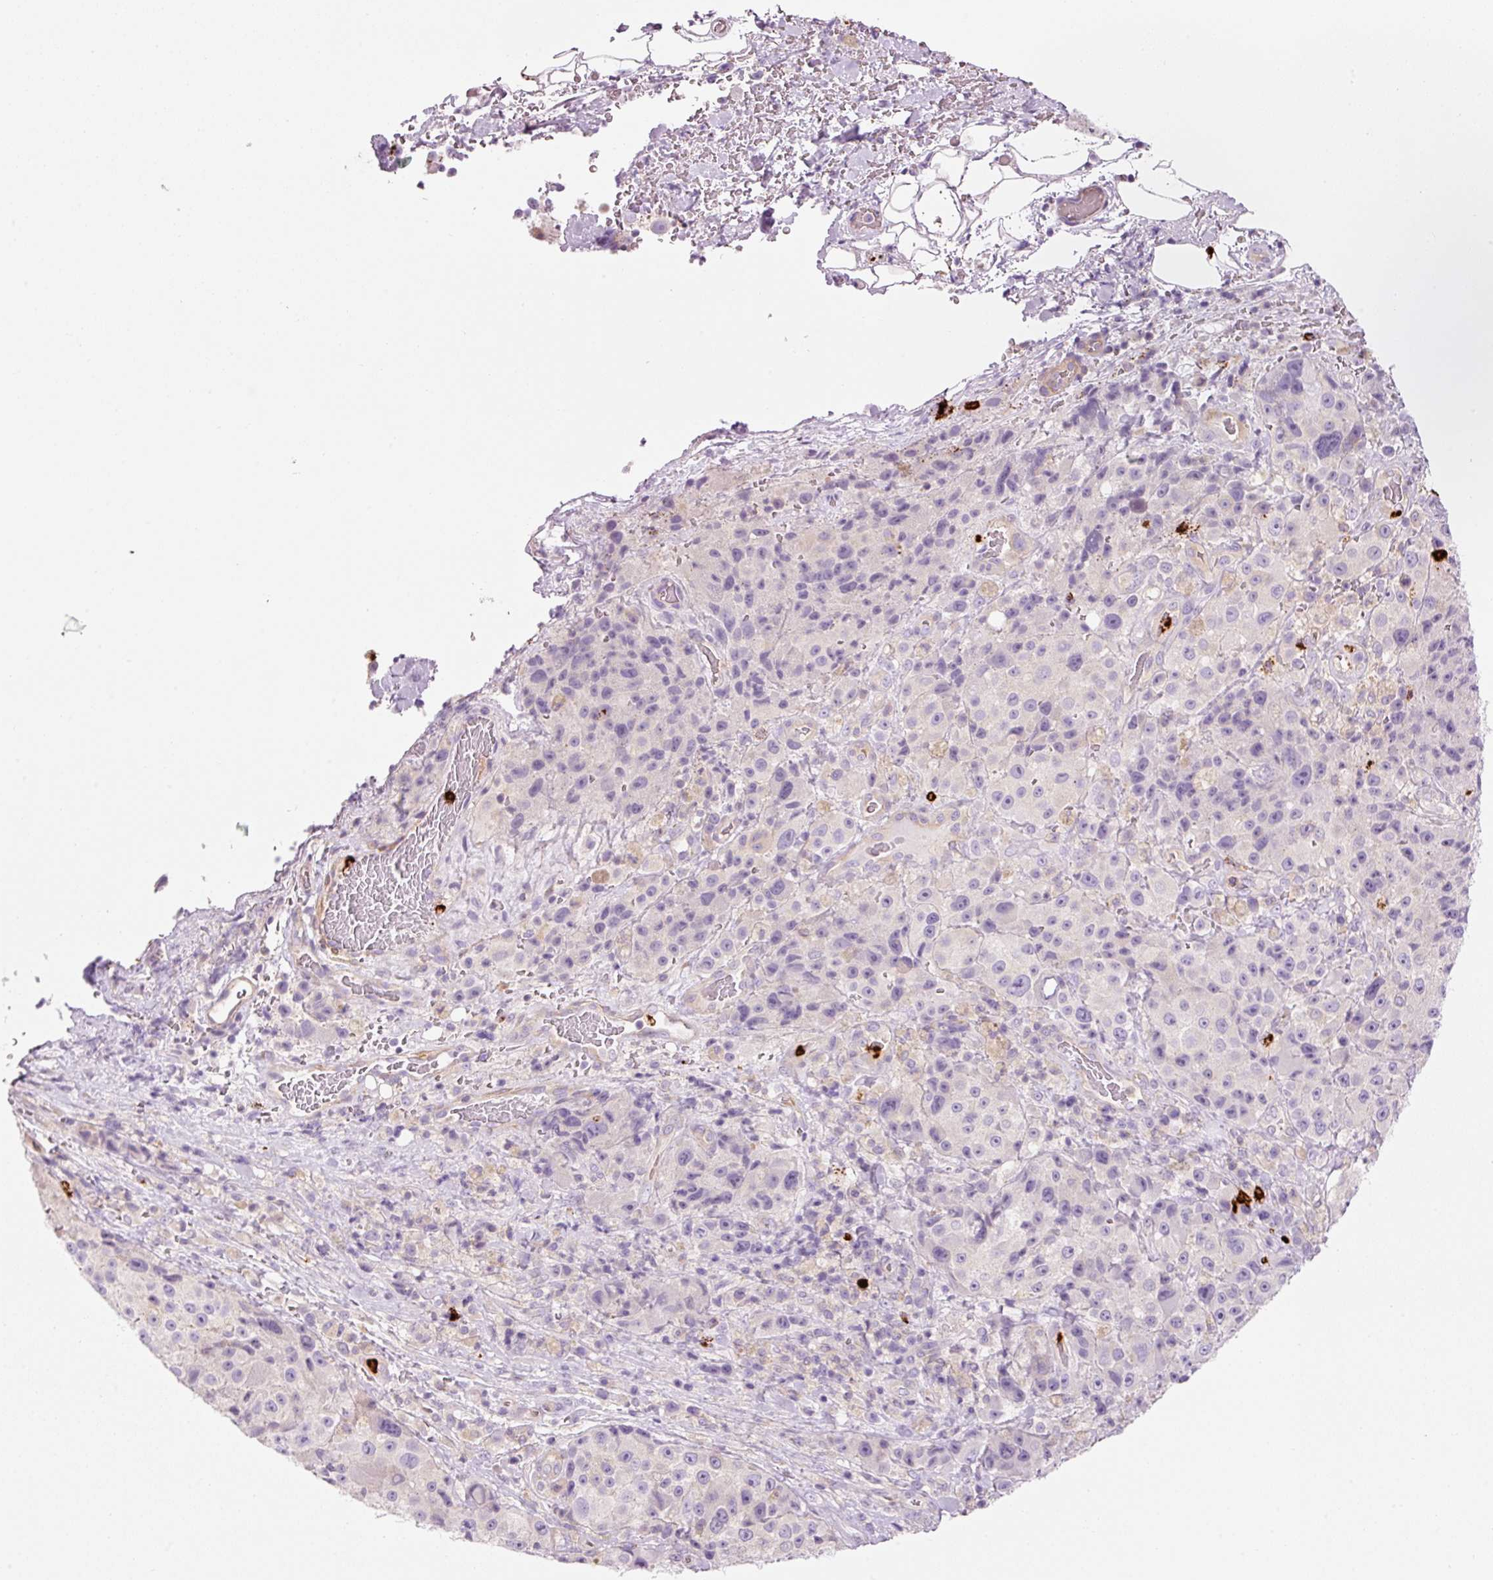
{"staining": {"intensity": "negative", "quantity": "none", "location": "none"}, "tissue": "melanoma", "cell_type": "Tumor cells", "image_type": "cancer", "snomed": [{"axis": "morphology", "description": "Malignant melanoma, Metastatic site"}, {"axis": "topography", "description": "Lymph node"}], "caption": "Protein analysis of malignant melanoma (metastatic site) shows no significant positivity in tumor cells.", "gene": "MAP3K3", "patient": {"sex": "male", "age": 62}}